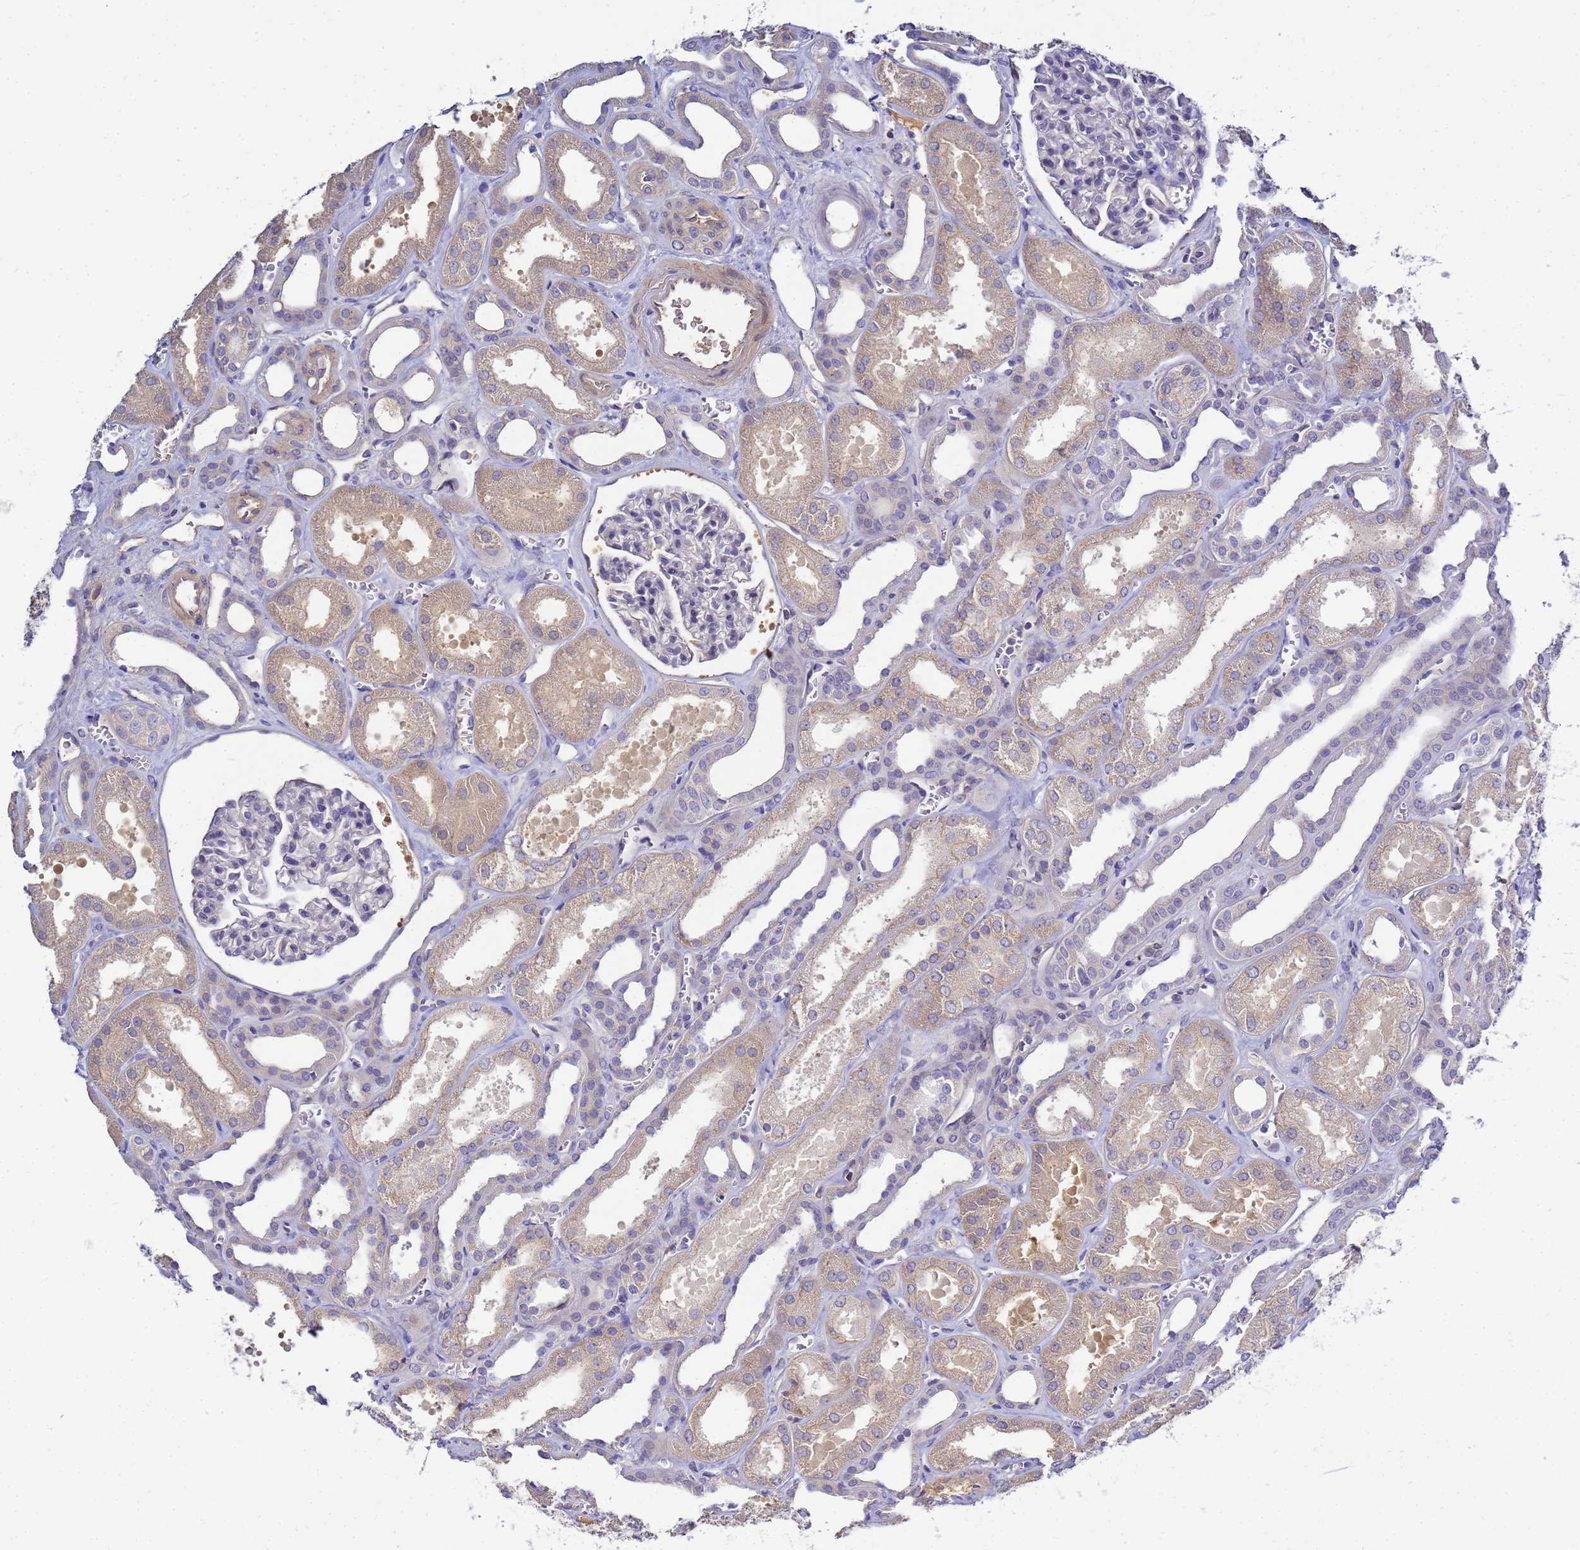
{"staining": {"intensity": "negative", "quantity": "none", "location": "none"}, "tissue": "kidney", "cell_type": "Cells in glomeruli", "image_type": "normal", "snomed": [{"axis": "morphology", "description": "Normal tissue, NOS"}, {"axis": "morphology", "description": "Adenocarcinoma, NOS"}, {"axis": "topography", "description": "Kidney"}], "caption": "Immunohistochemical staining of unremarkable human kidney shows no significant staining in cells in glomeruli. (DAB immunohistochemistry (IHC), high magnification).", "gene": "TBCD", "patient": {"sex": "female", "age": 68}}